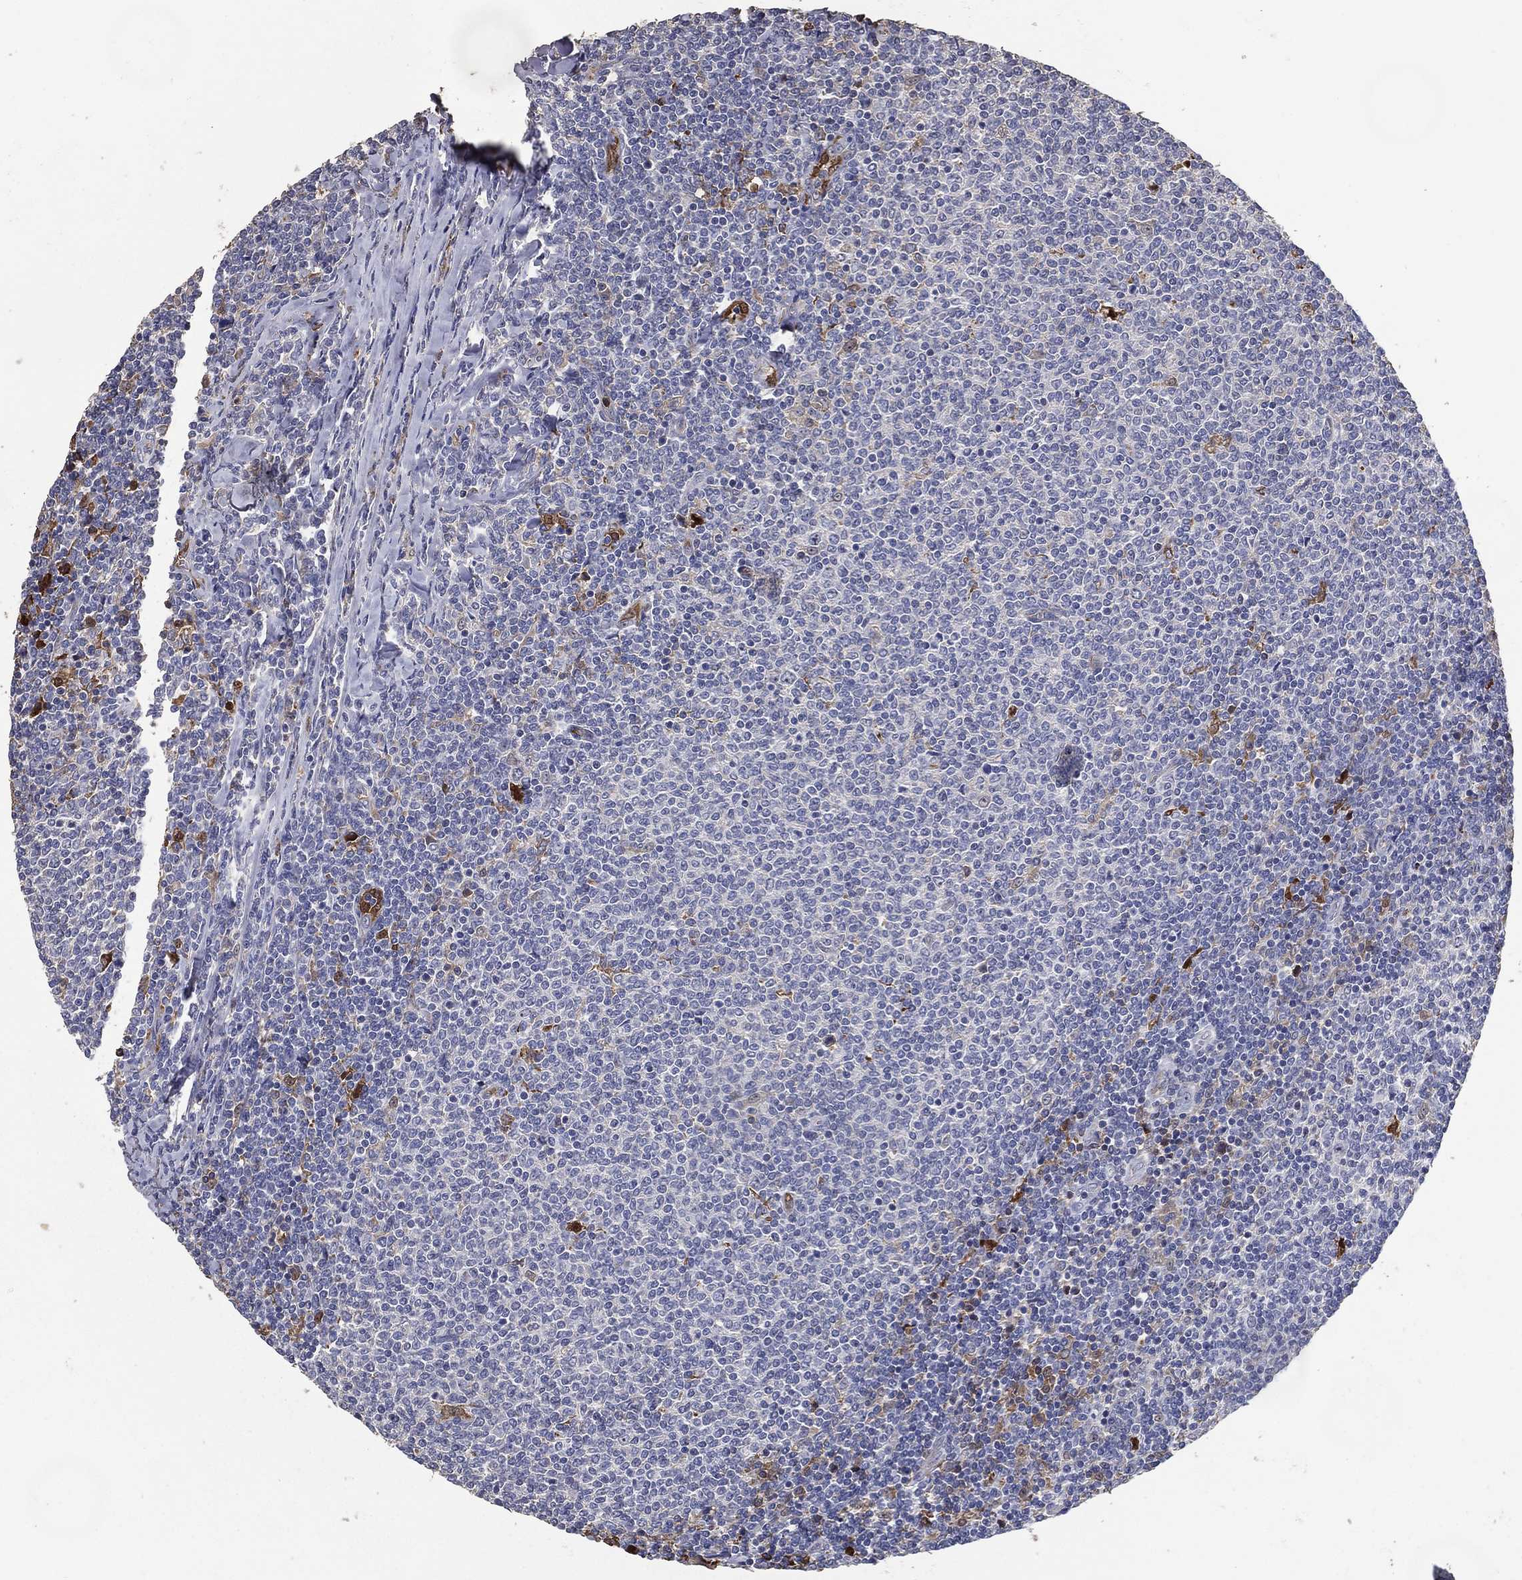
{"staining": {"intensity": "negative", "quantity": "none", "location": "none"}, "tissue": "lymphoma", "cell_type": "Tumor cells", "image_type": "cancer", "snomed": [{"axis": "morphology", "description": "Malignant lymphoma, non-Hodgkin's type, Low grade"}, {"axis": "topography", "description": "Lymph node"}], "caption": "High power microscopy micrograph of an immunohistochemistry photomicrograph of malignant lymphoma, non-Hodgkin's type (low-grade), revealing no significant expression in tumor cells.", "gene": "EFNA1", "patient": {"sex": "male", "age": 52}}